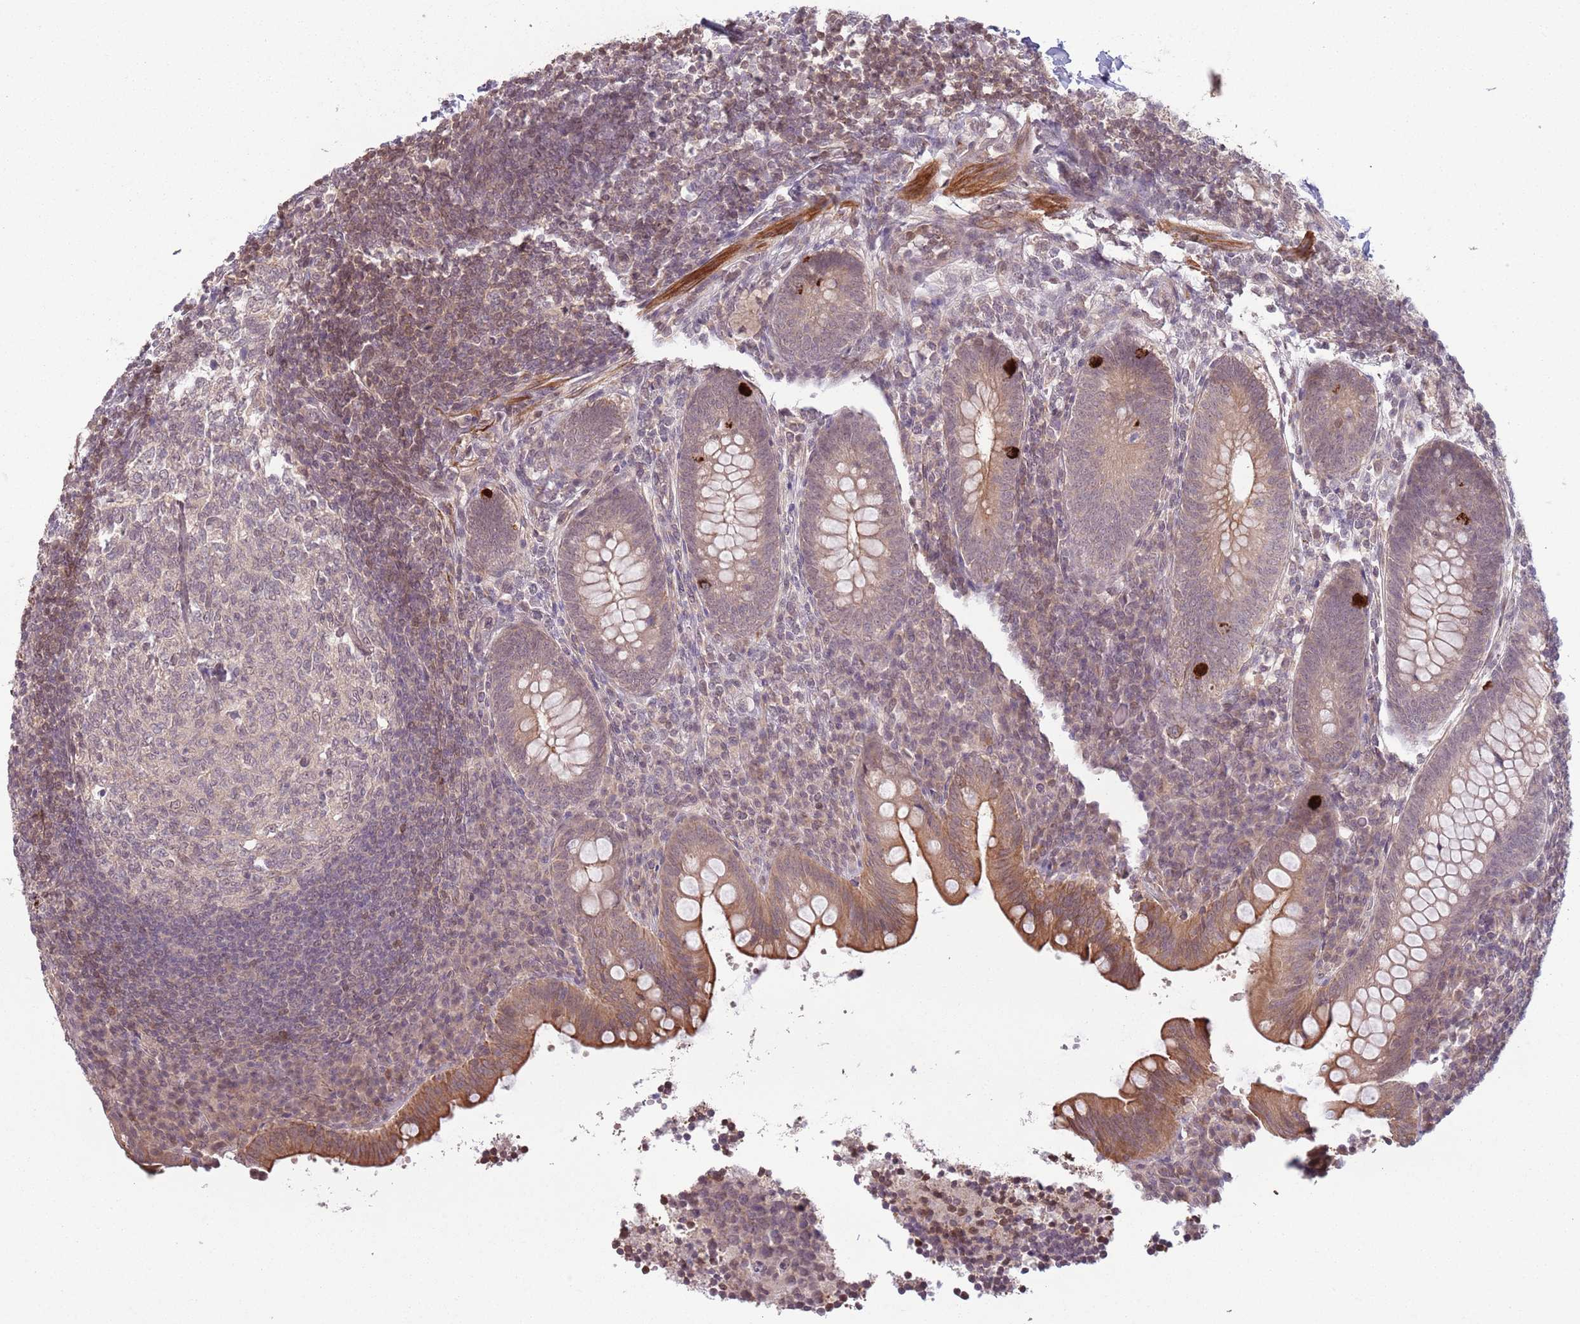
{"staining": {"intensity": "moderate", "quantity": ">75%", "location": "cytoplasmic/membranous"}, "tissue": "appendix", "cell_type": "Glandular cells", "image_type": "normal", "snomed": [{"axis": "morphology", "description": "Normal tissue, NOS"}, {"axis": "topography", "description": "Appendix"}], "caption": "Immunohistochemical staining of normal human appendix displays moderate cytoplasmic/membranous protein expression in about >75% of glandular cells. (DAB (3,3'-diaminobenzidine) IHC, brown staining for protein, blue staining for nuclei).", "gene": "CCDC154", "patient": {"sex": "female", "age": 33}}